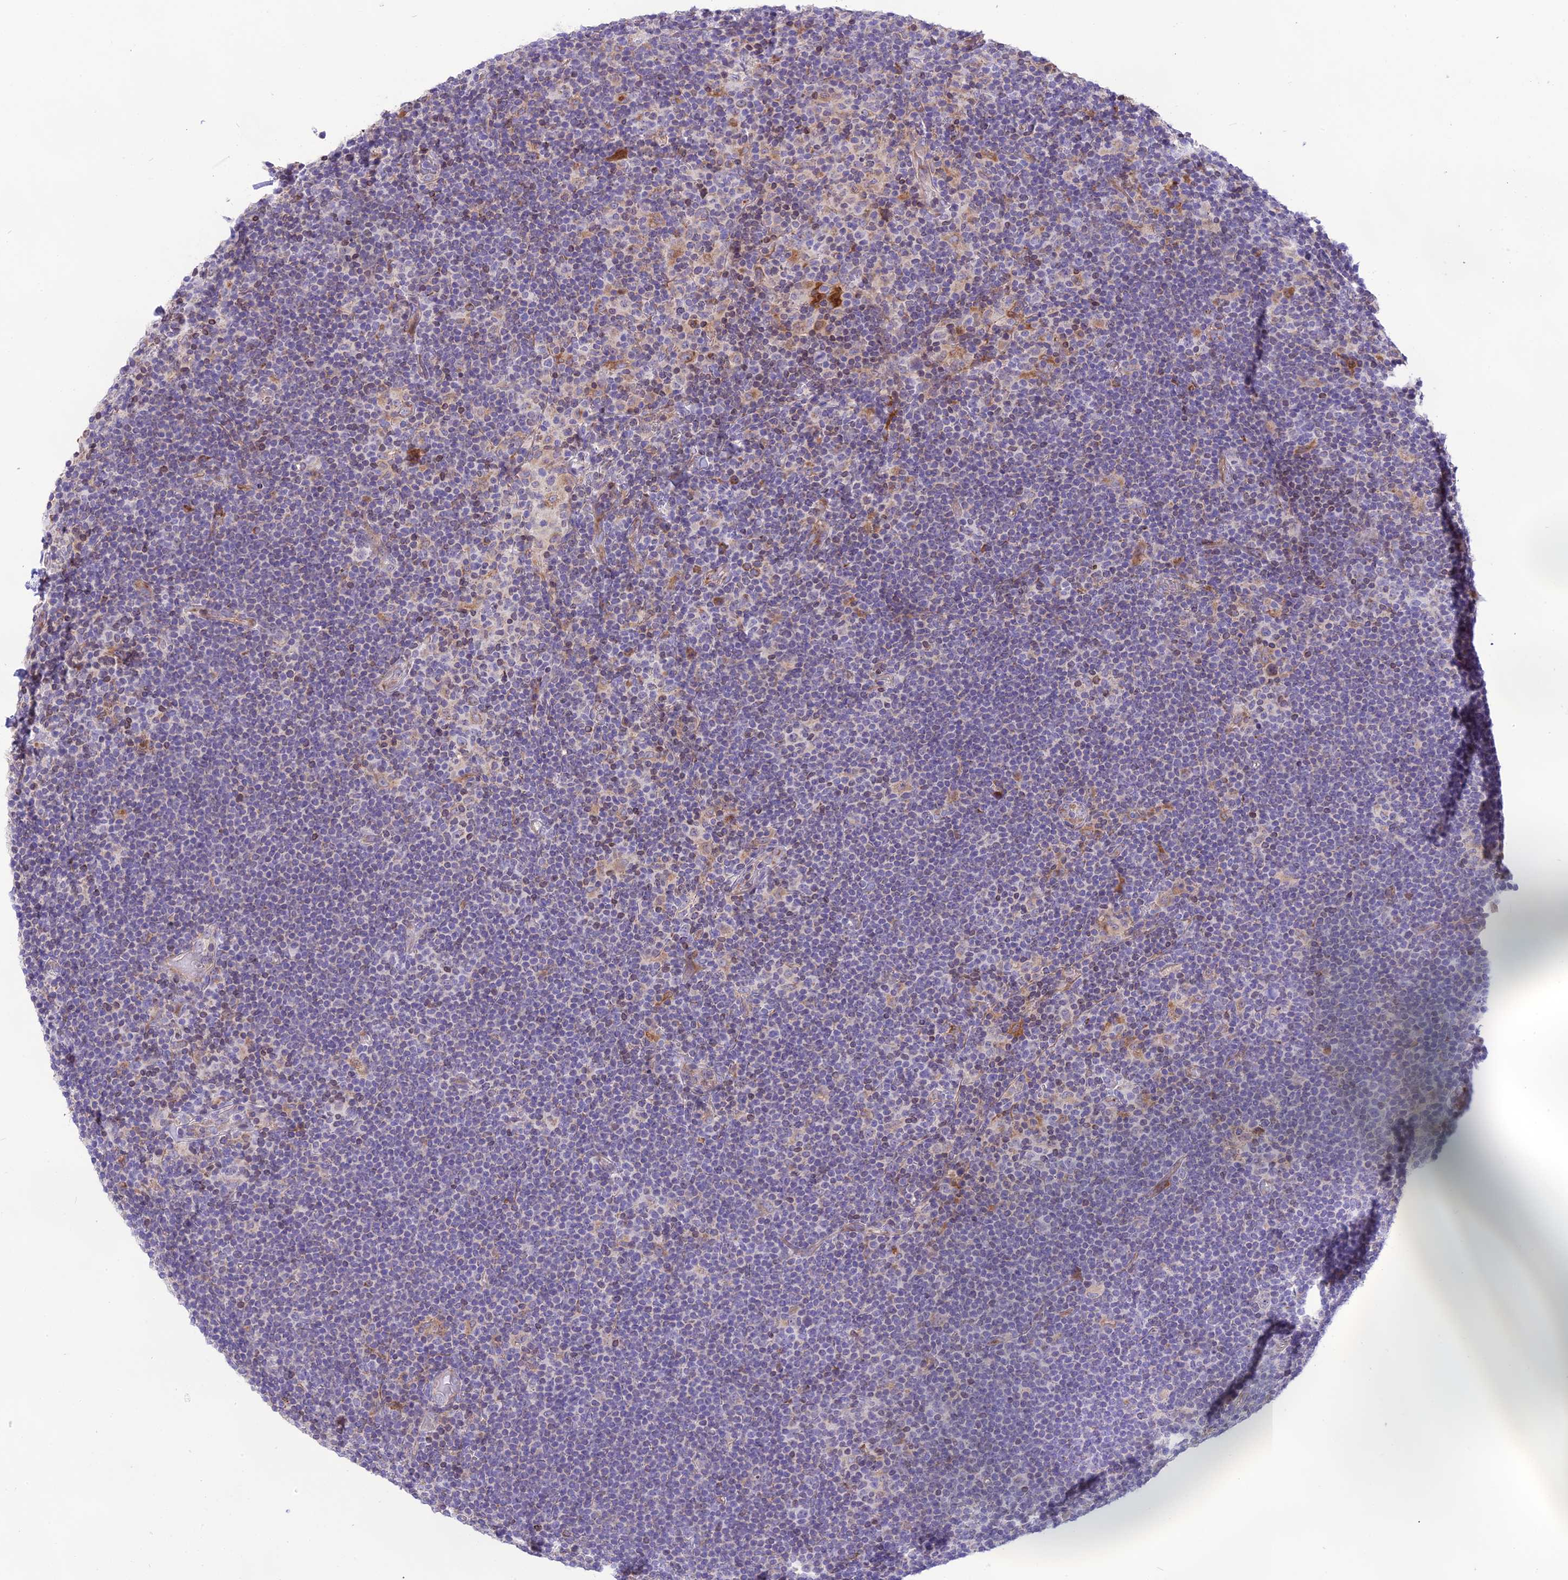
{"staining": {"intensity": "weak", "quantity": "<25%", "location": "cytoplasmic/membranous"}, "tissue": "lymphoma", "cell_type": "Tumor cells", "image_type": "cancer", "snomed": [{"axis": "morphology", "description": "Hodgkin's disease, NOS"}, {"axis": "topography", "description": "Lymph node"}], "caption": "Tumor cells show no significant positivity in Hodgkin's disease.", "gene": "DOC2B", "patient": {"sex": "female", "age": 57}}